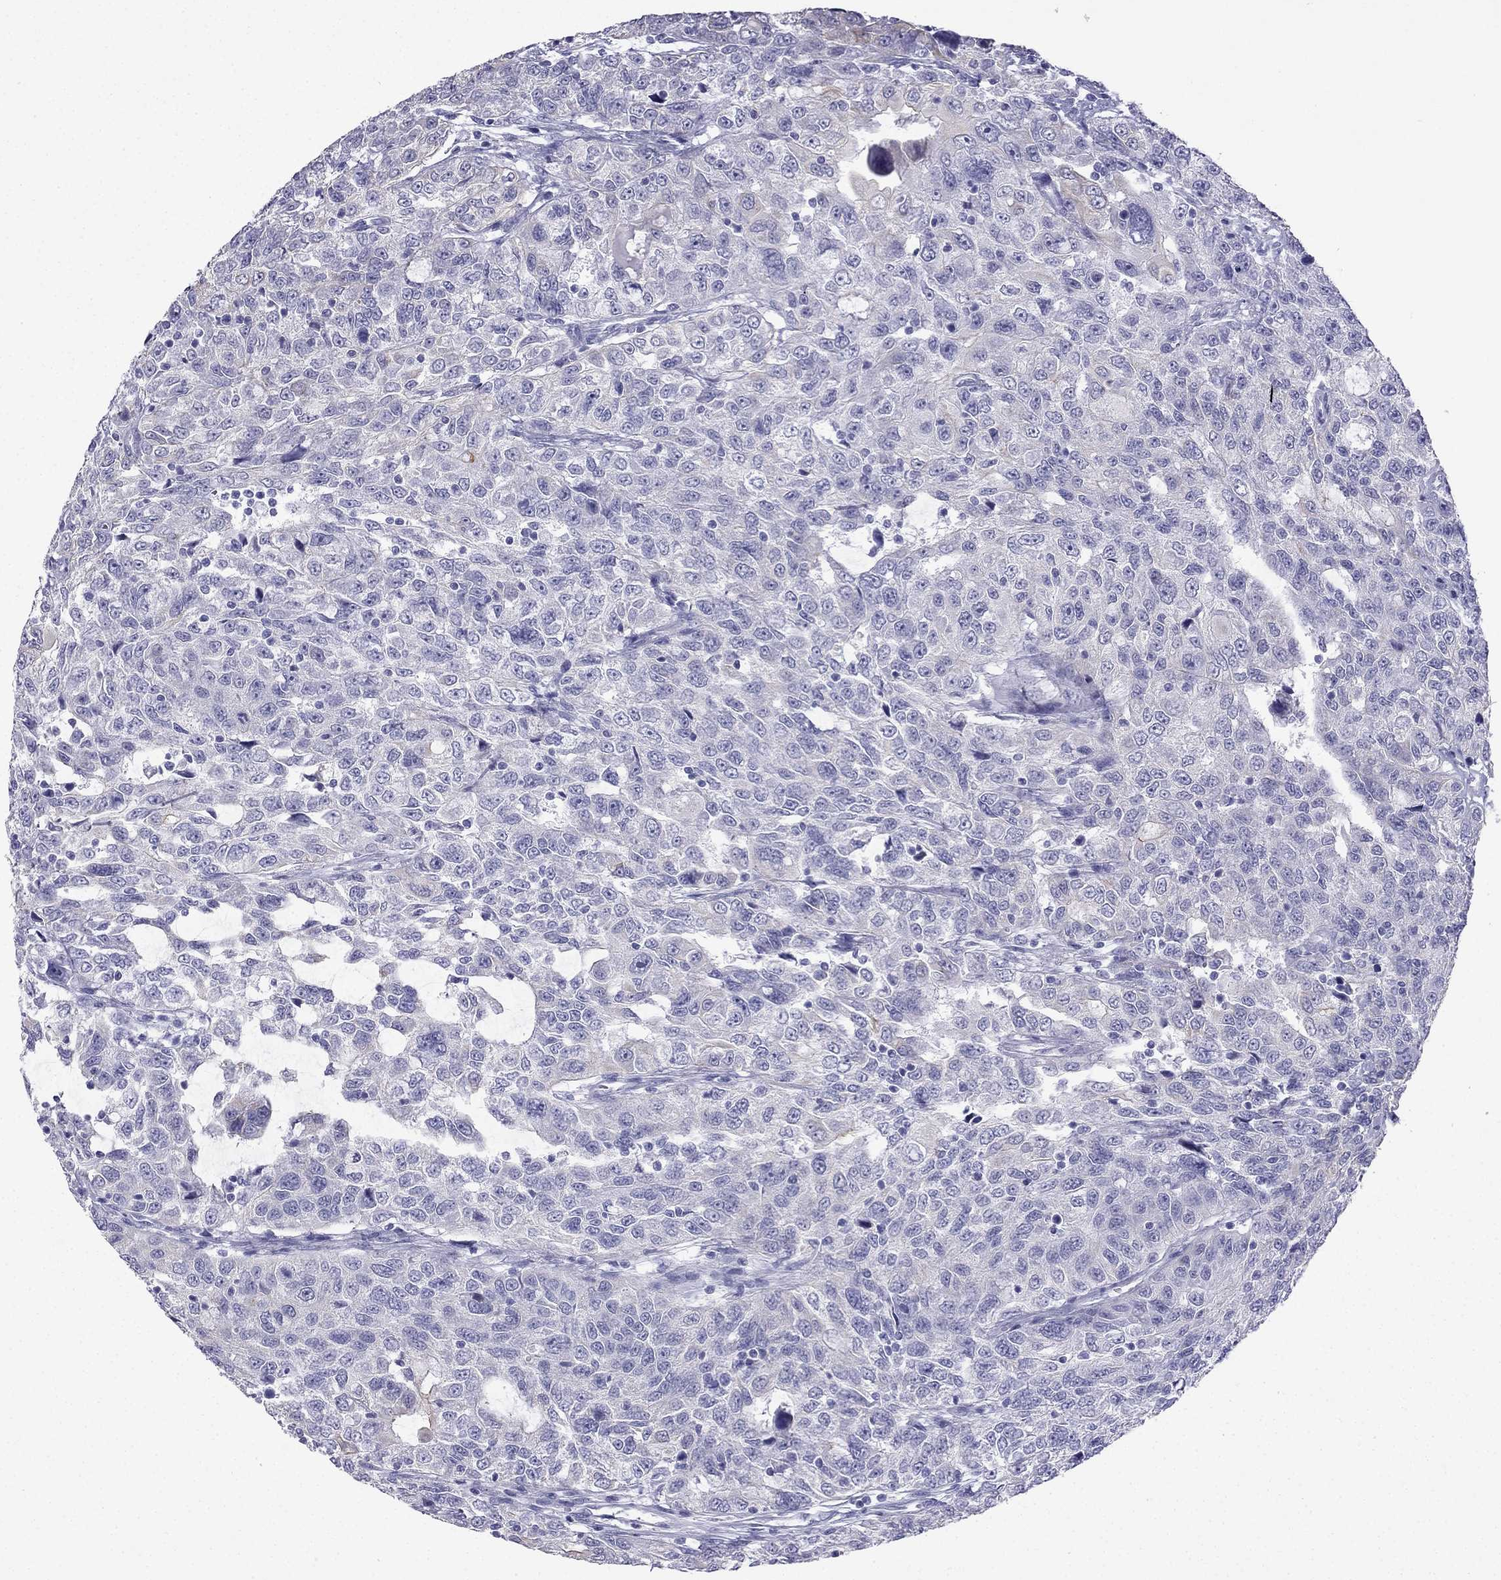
{"staining": {"intensity": "negative", "quantity": "none", "location": "none"}, "tissue": "urothelial cancer", "cell_type": "Tumor cells", "image_type": "cancer", "snomed": [{"axis": "morphology", "description": "Urothelial carcinoma, NOS"}, {"axis": "morphology", "description": "Urothelial carcinoma, High grade"}, {"axis": "topography", "description": "Urinary bladder"}], "caption": "The IHC histopathology image has no significant staining in tumor cells of transitional cell carcinoma tissue. The staining was performed using DAB to visualize the protein expression in brown, while the nuclei were stained in blue with hematoxylin (Magnification: 20x).", "gene": "GJA8", "patient": {"sex": "female", "age": 73}}